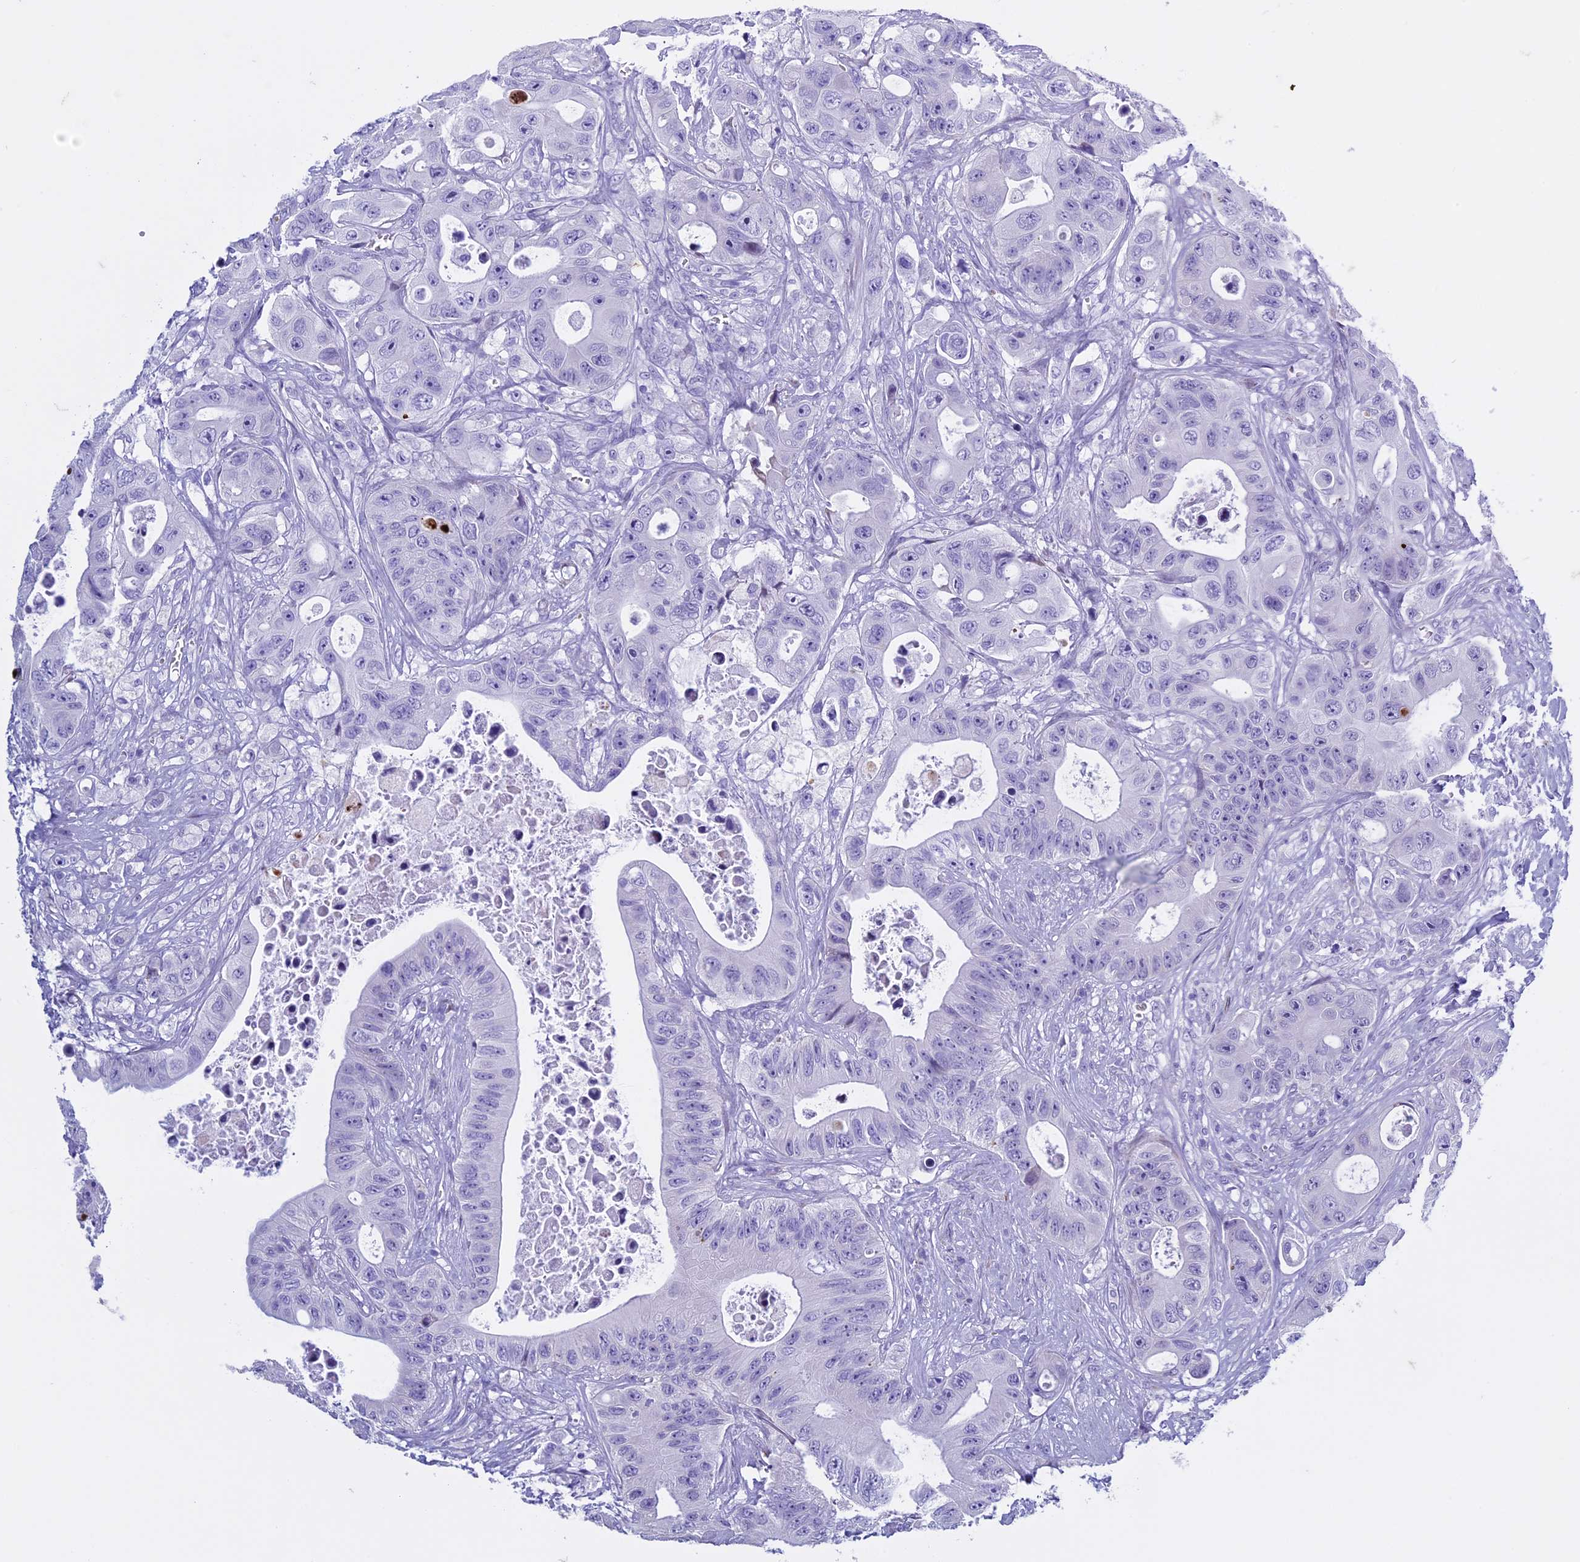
{"staining": {"intensity": "negative", "quantity": "none", "location": "none"}, "tissue": "colorectal cancer", "cell_type": "Tumor cells", "image_type": "cancer", "snomed": [{"axis": "morphology", "description": "Adenocarcinoma, NOS"}, {"axis": "topography", "description": "Colon"}], "caption": "DAB (3,3'-diaminobenzidine) immunohistochemical staining of colorectal adenocarcinoma displays no significant staining in tumor cells.", "gene": "KCTD21", "patient": {"sex": "female", "age": 46}}